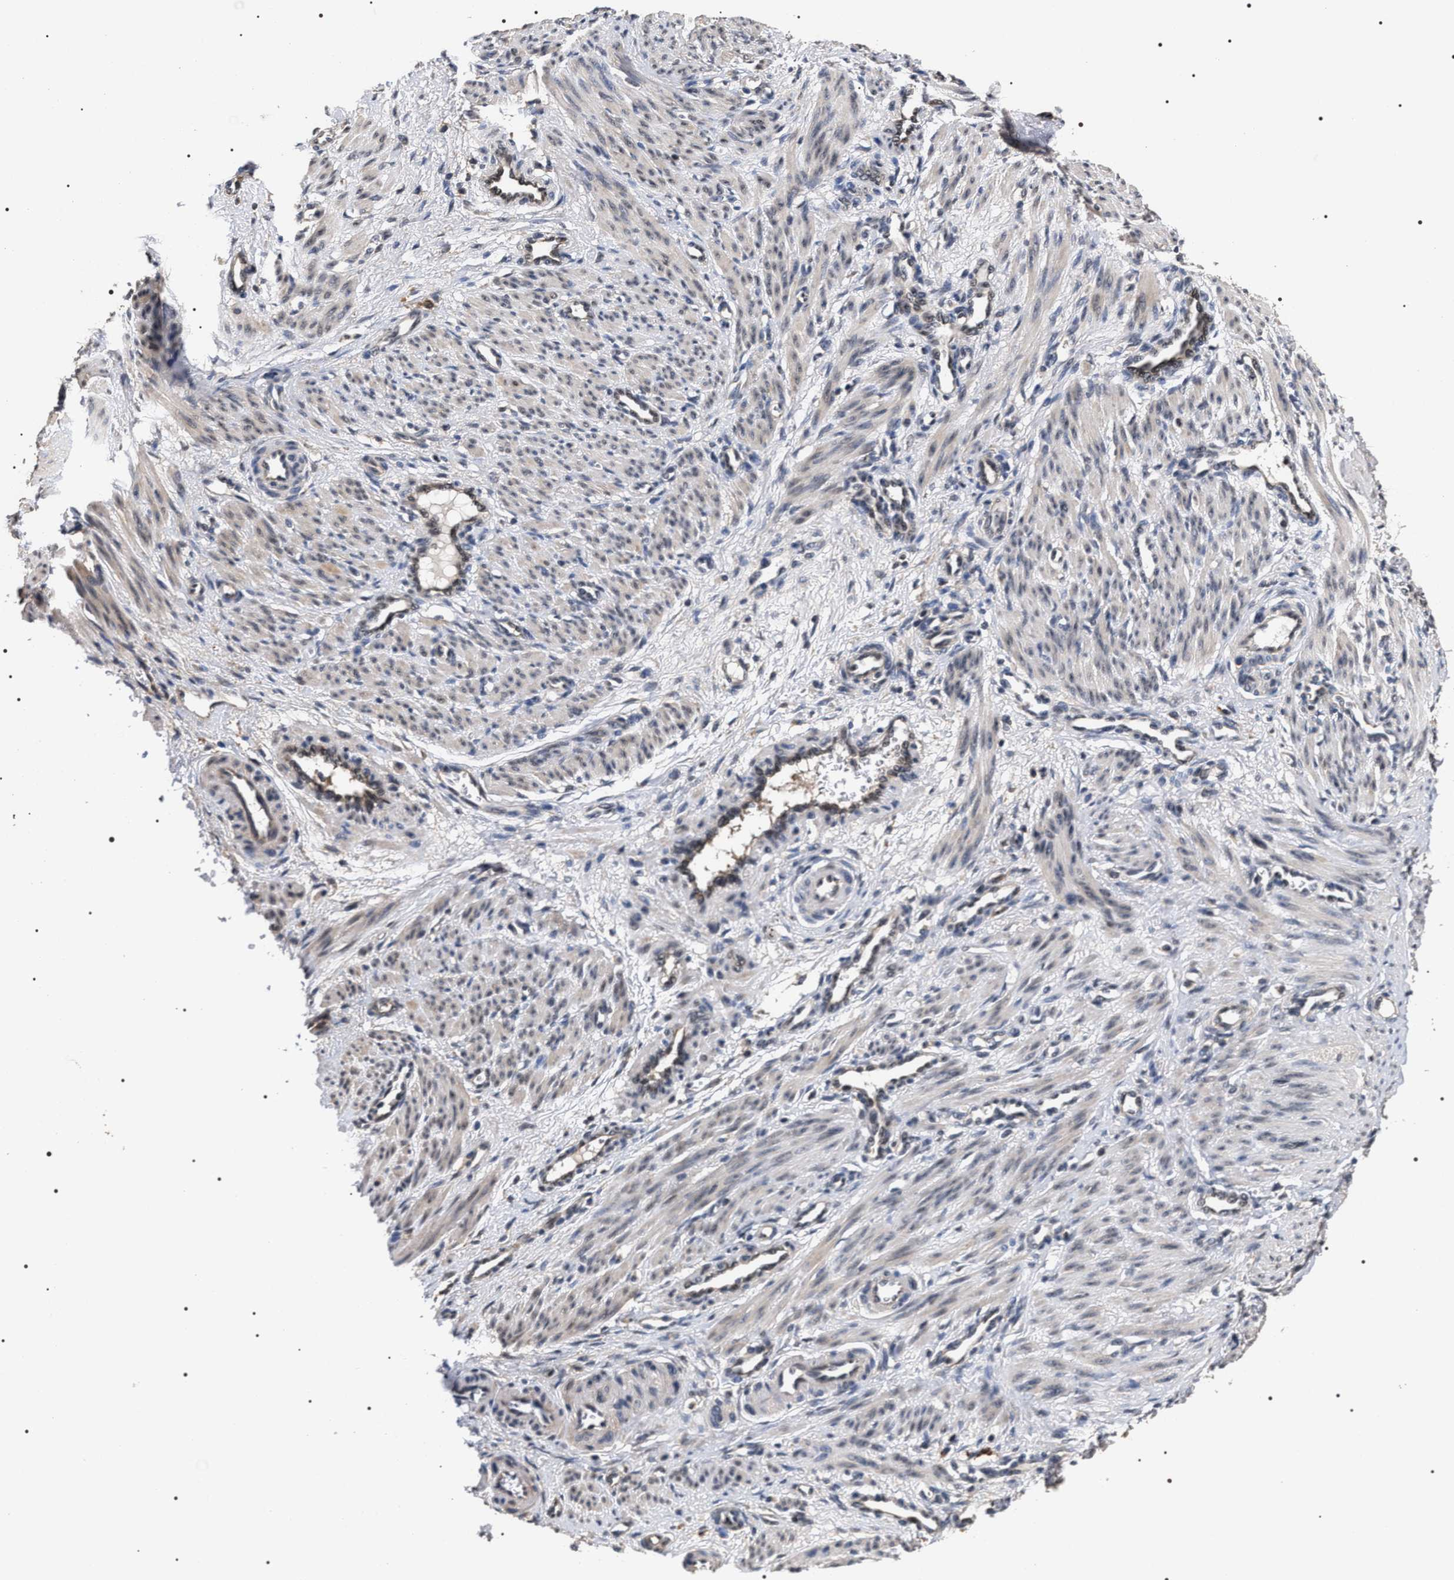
{"staining": {"intensity": "weak", "quantity": ">75%", "location": "cytoplasmic/membranous"}, "tissue": "smooth muscle", "cell_type": "Smooth muscle cells", "image_type": "normal", "snomed": [{"axis": "morphology", "description": "Normal tissue, NOS"}, {"axis": "topography", "description": "Endometrium"}], "caption": "Immunohistochemical staining of benign human smooth muscle displays weak cytoplasmic/membranous protein staining in approximately >75% of smooth muscle cells.", "gene": "UPF3A", "patient": {"sex": "female", "age": 33}}